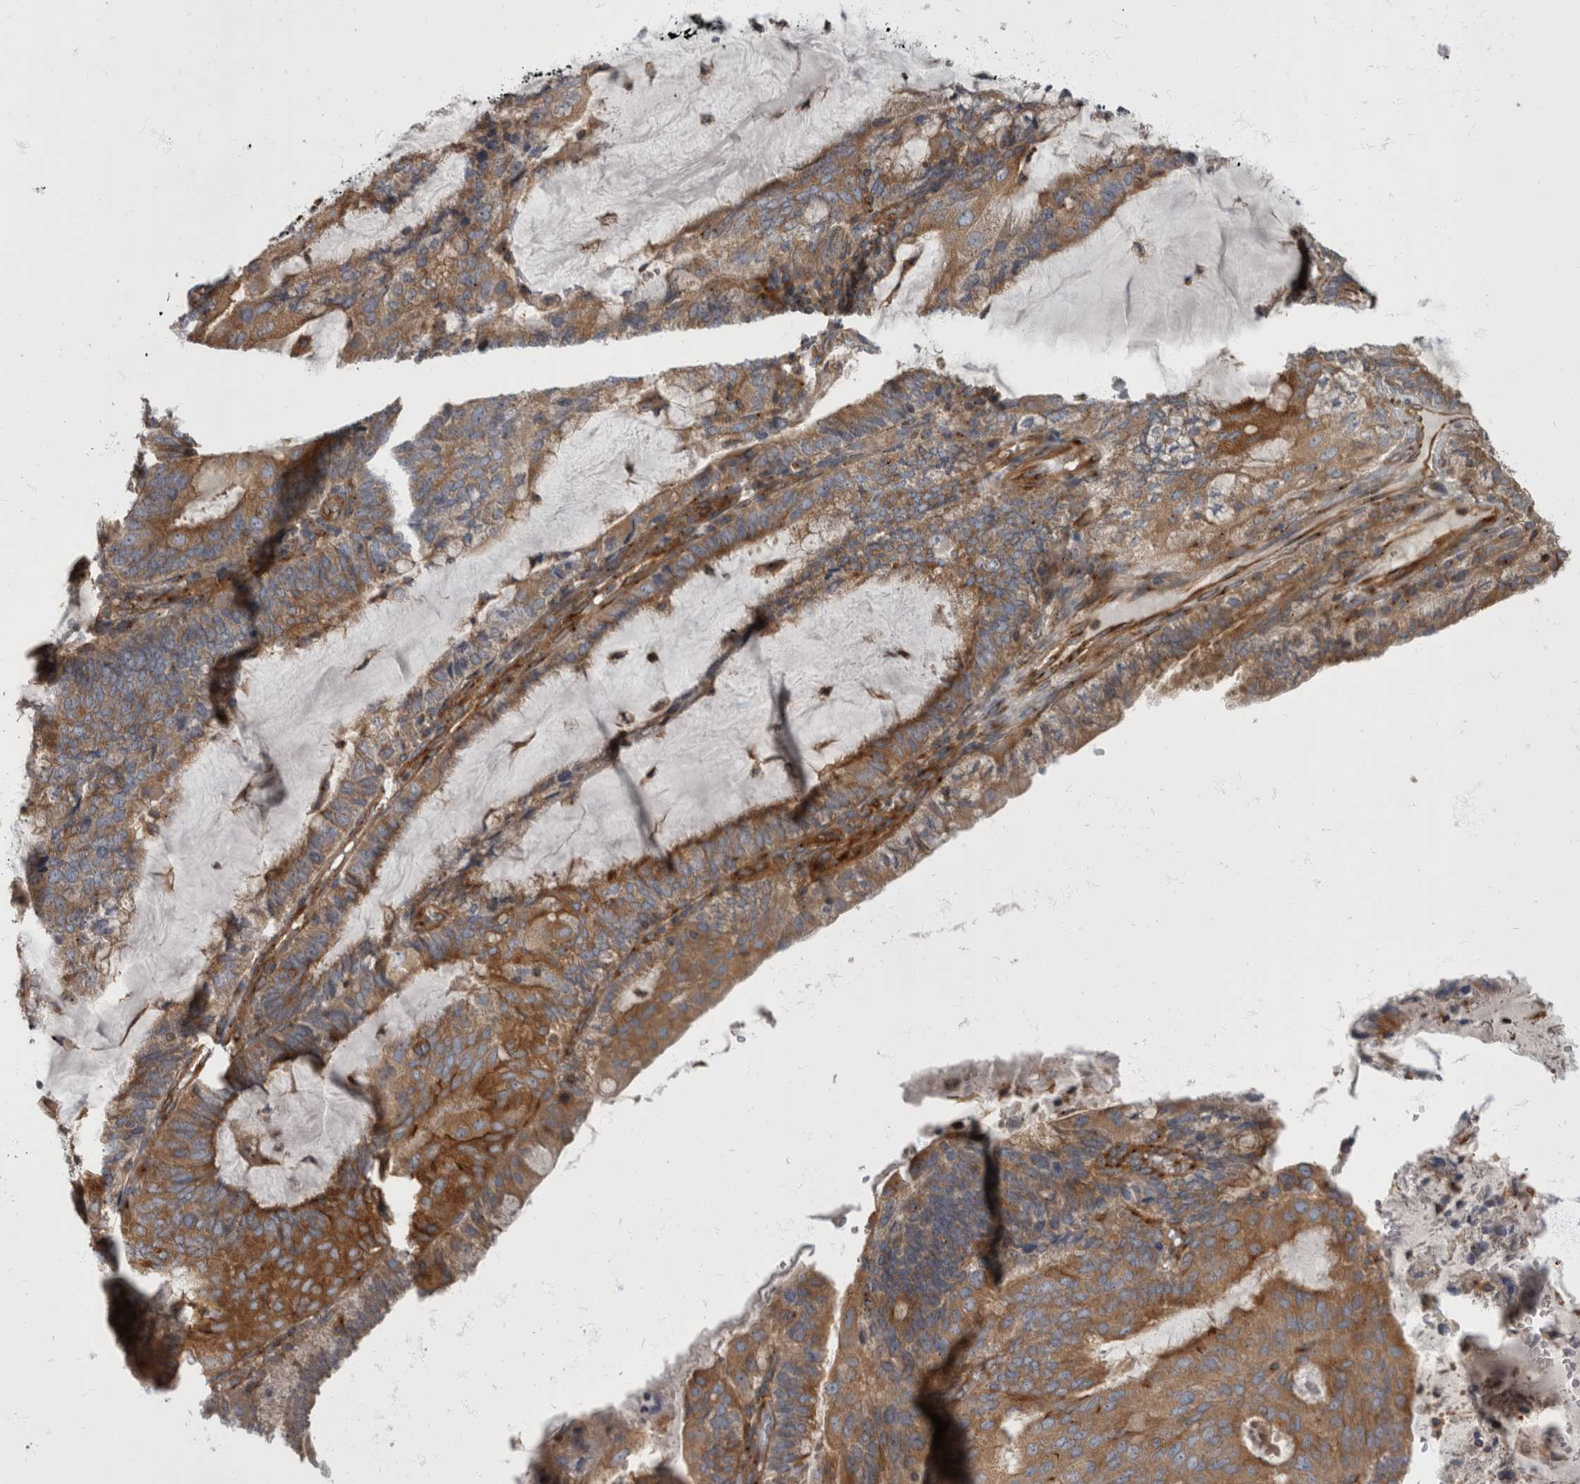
{"staining": {"intensity": "moderate", "quantity": ">75%", "location": "cytoplasmic/membranous"}, "tissue": "endometrial cancer", "cell_type": "Tumor cells", "image_type": "cancer", "snomed": [{"axis": "morphology", "description": "Adenocarcinoma, NOS"}, {"axis": "topography", "description": "Endometrium"}], "caption": "Approximately >75% of tumor cells in human endometrial adenocarcinoma reveal moderate cytoplasmic/membranous protein positivity as visualized by brown immunohistochemical staining.", "gene": "HOOK3", "patient": {"sex": "female", "age": 81}}